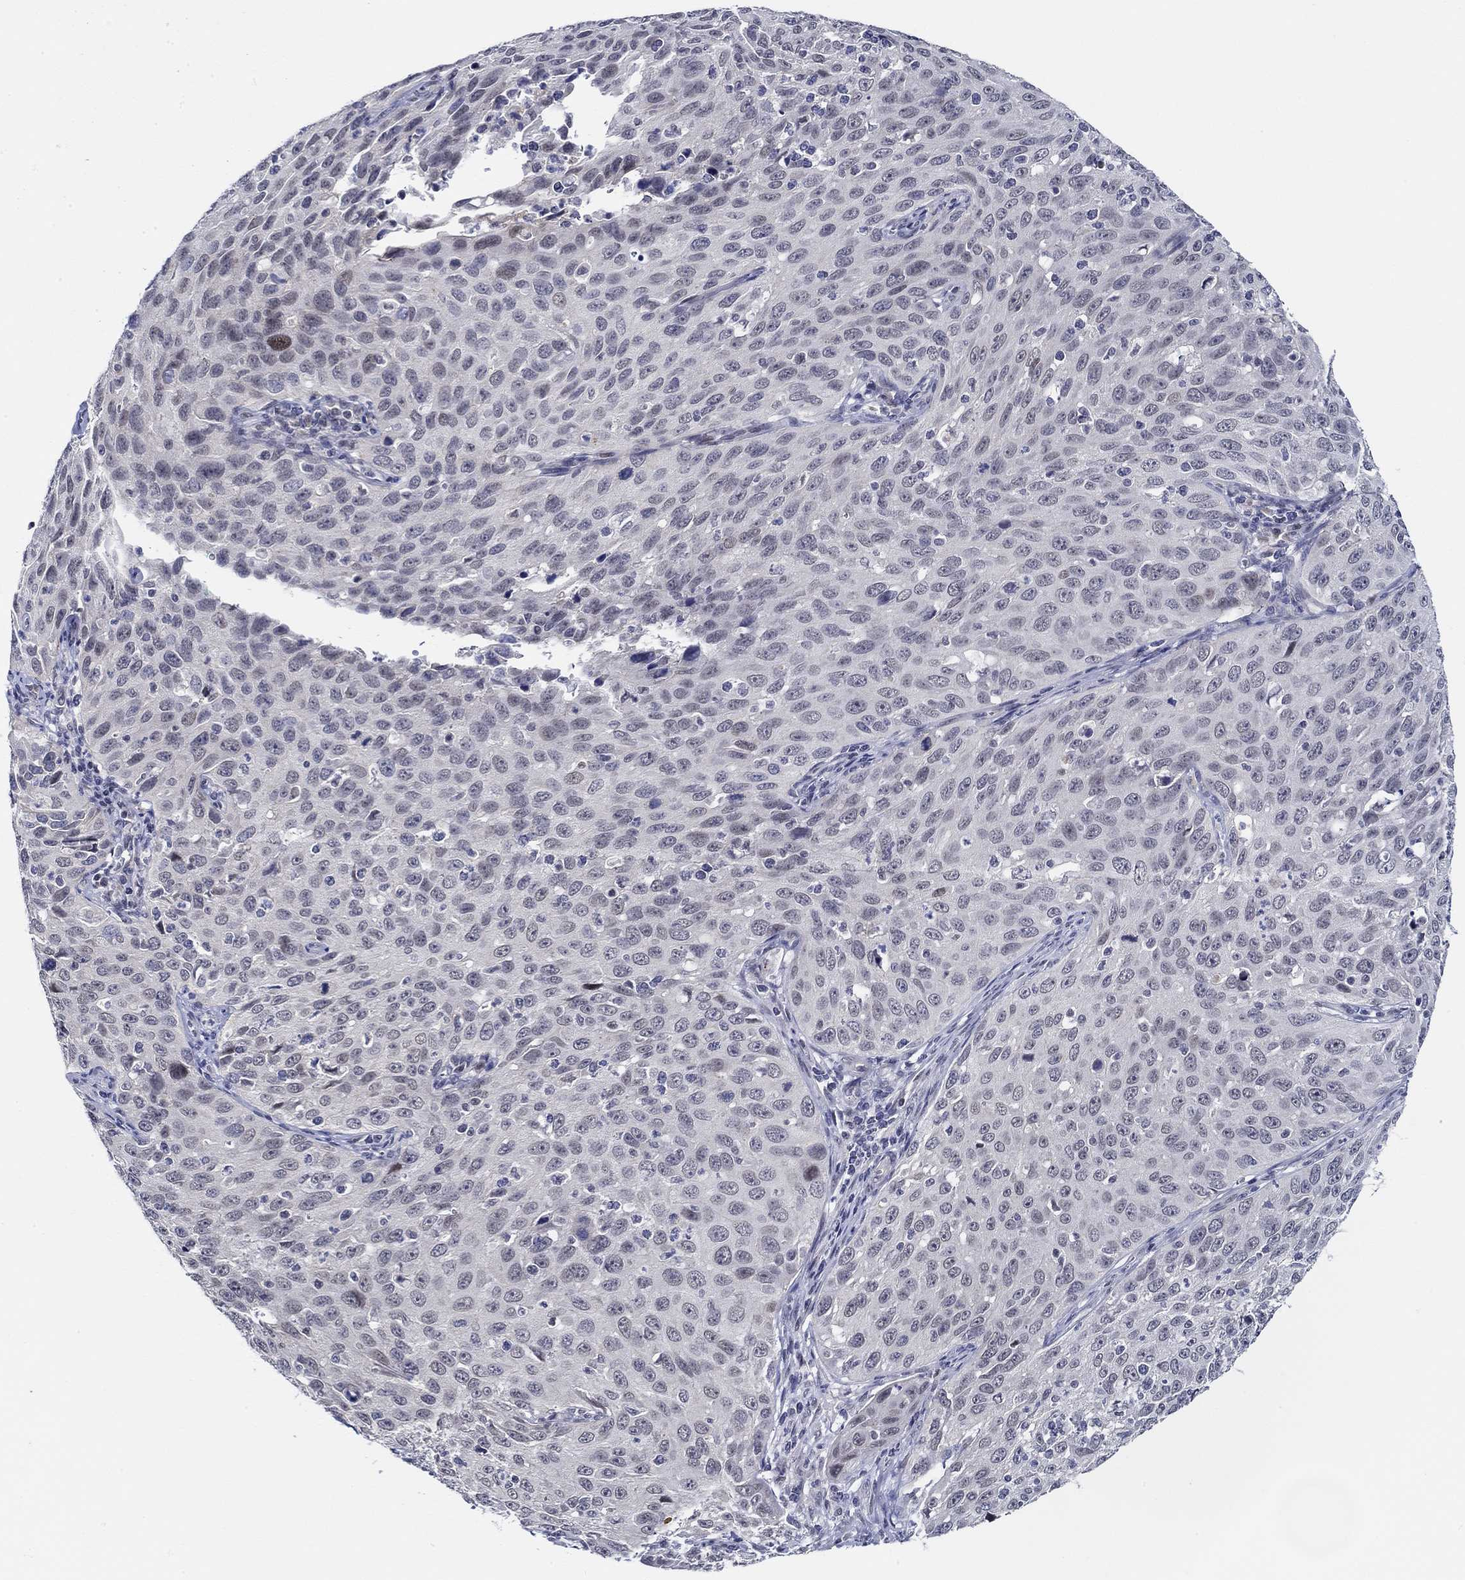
{"staining": {"intensity": "negative", "quantity": "none", "location": "none"}, "tissue": "cervical cancer", "cell_type": "Tumor cells", "image_type": "cancer", "snomed": [{"axis": "morphology", "description": "Squamous cell carcinoma, NOS"}, {"axis": "topography", "description": "Cervix"}], "caption": "Squamous cell carcinoma (cervical) was stained to show a protein in brown. There is no significant staining in tumor cells. The staining was performed using DAB to visualize the protein expression in brown, while the nuclei were stained in blue with hematoxylin (Magnification: 20x).", "gene": "SLC34A1", "patient": {"sex": "female", "age": 26}}